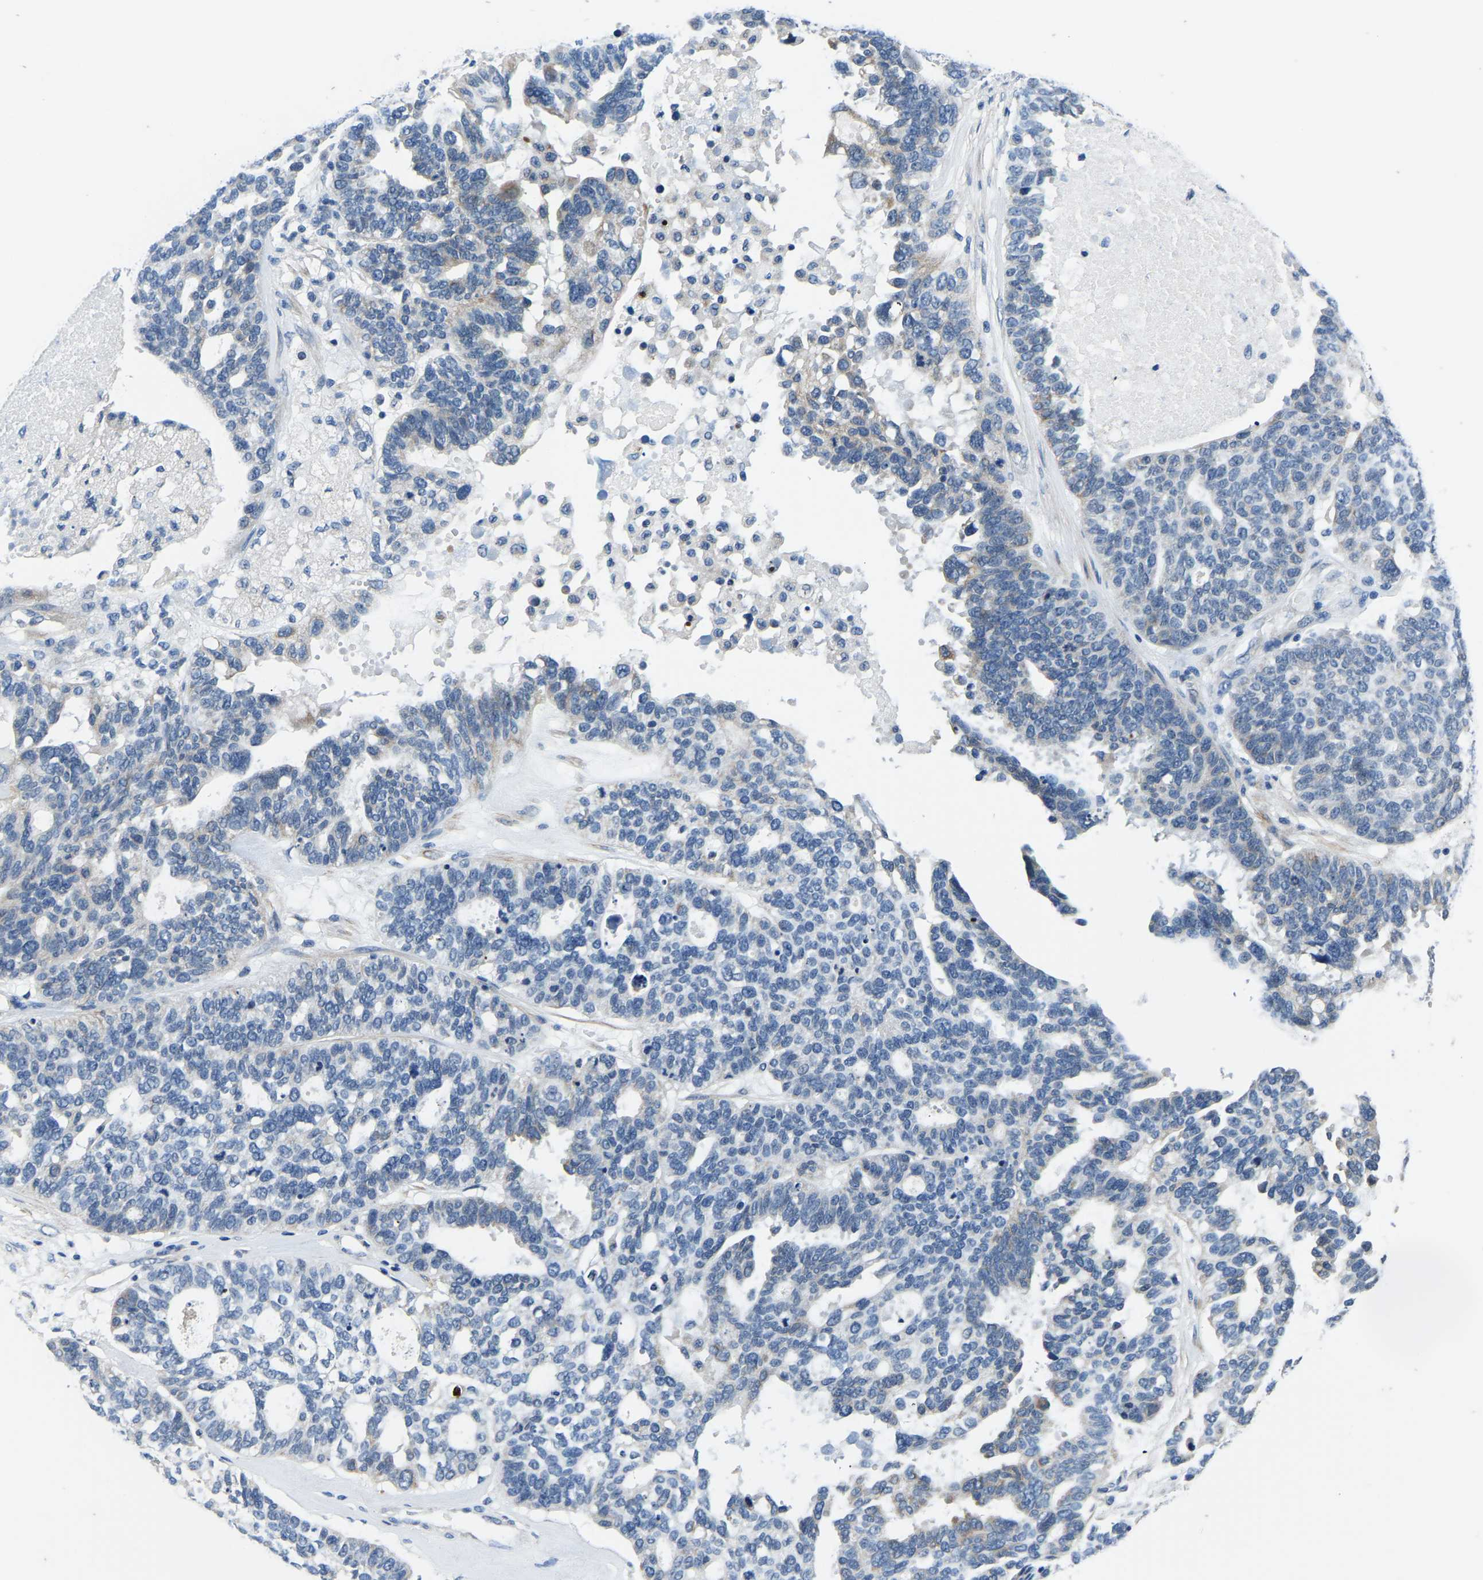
{"staining": {"intensity": "weak", "quantity": "<25%", "location": "cytoplasmic/membranous"}, "tissue": "ovarian cancer", "cell_type": "Tumor cells", "image_type": "cancer", "snomed": [{"axis": "morphology", "description": "Cystadenocarcinoma, serous, NOS"}, {"axis": "topography", "description": "Ovary"}], "caption": "DAB (3,3'-diaminobenzidine) immunohistochemical staining of ovarian serous cystadenocarcinoma demonstrates no significant expression in tumor cells.", "gene": "LIAS", "patient": {"sex": "female", "age": 59}}